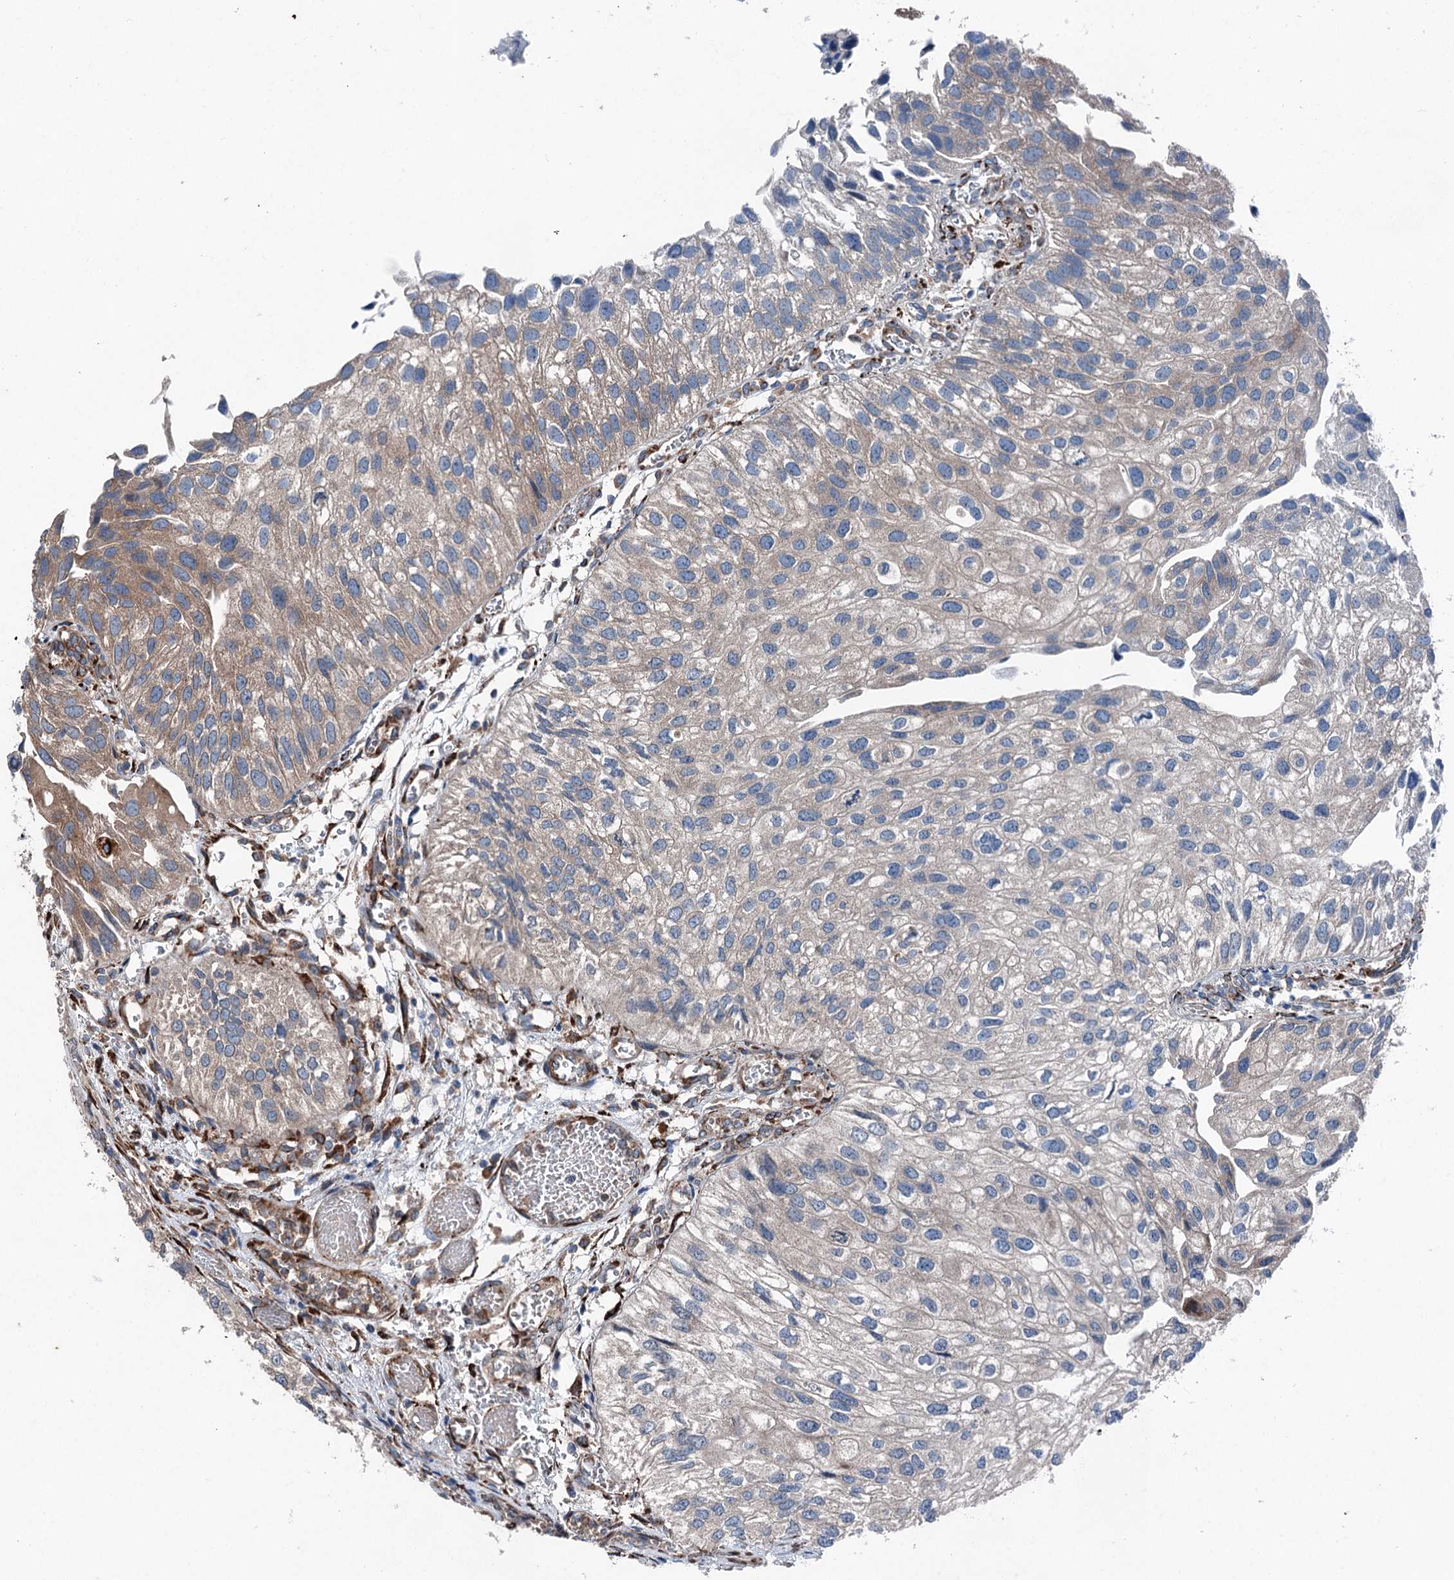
{"staining": {"intensity": "moderate", "quantity": "<25%", "location": "cytoplasmic/membranous"}, "tissue": "urothelial cancer", "cell_type": "Tumor cells", "image_type": "cancer", "snomed": [{"axis": "morphology", "description": "Urothelial carcinoma, Low grade"}, {"axis": "topography", "description": "Urinary bladder"}], "caption": "Immunohistochemical staining of human urothelial cancer reveals moderate cytoplasmic/membranous protein staining in approximately <25% of tumor cells. The staining was performed using DAB (3,3'-diaminobenzidine) to visualize the protein expression in brown, while the nuclei were stained in blue with hematoxylin (Magnification: 20x).", "gene": "DDIAS", "patient": {"sex": "female", "age": 89}}